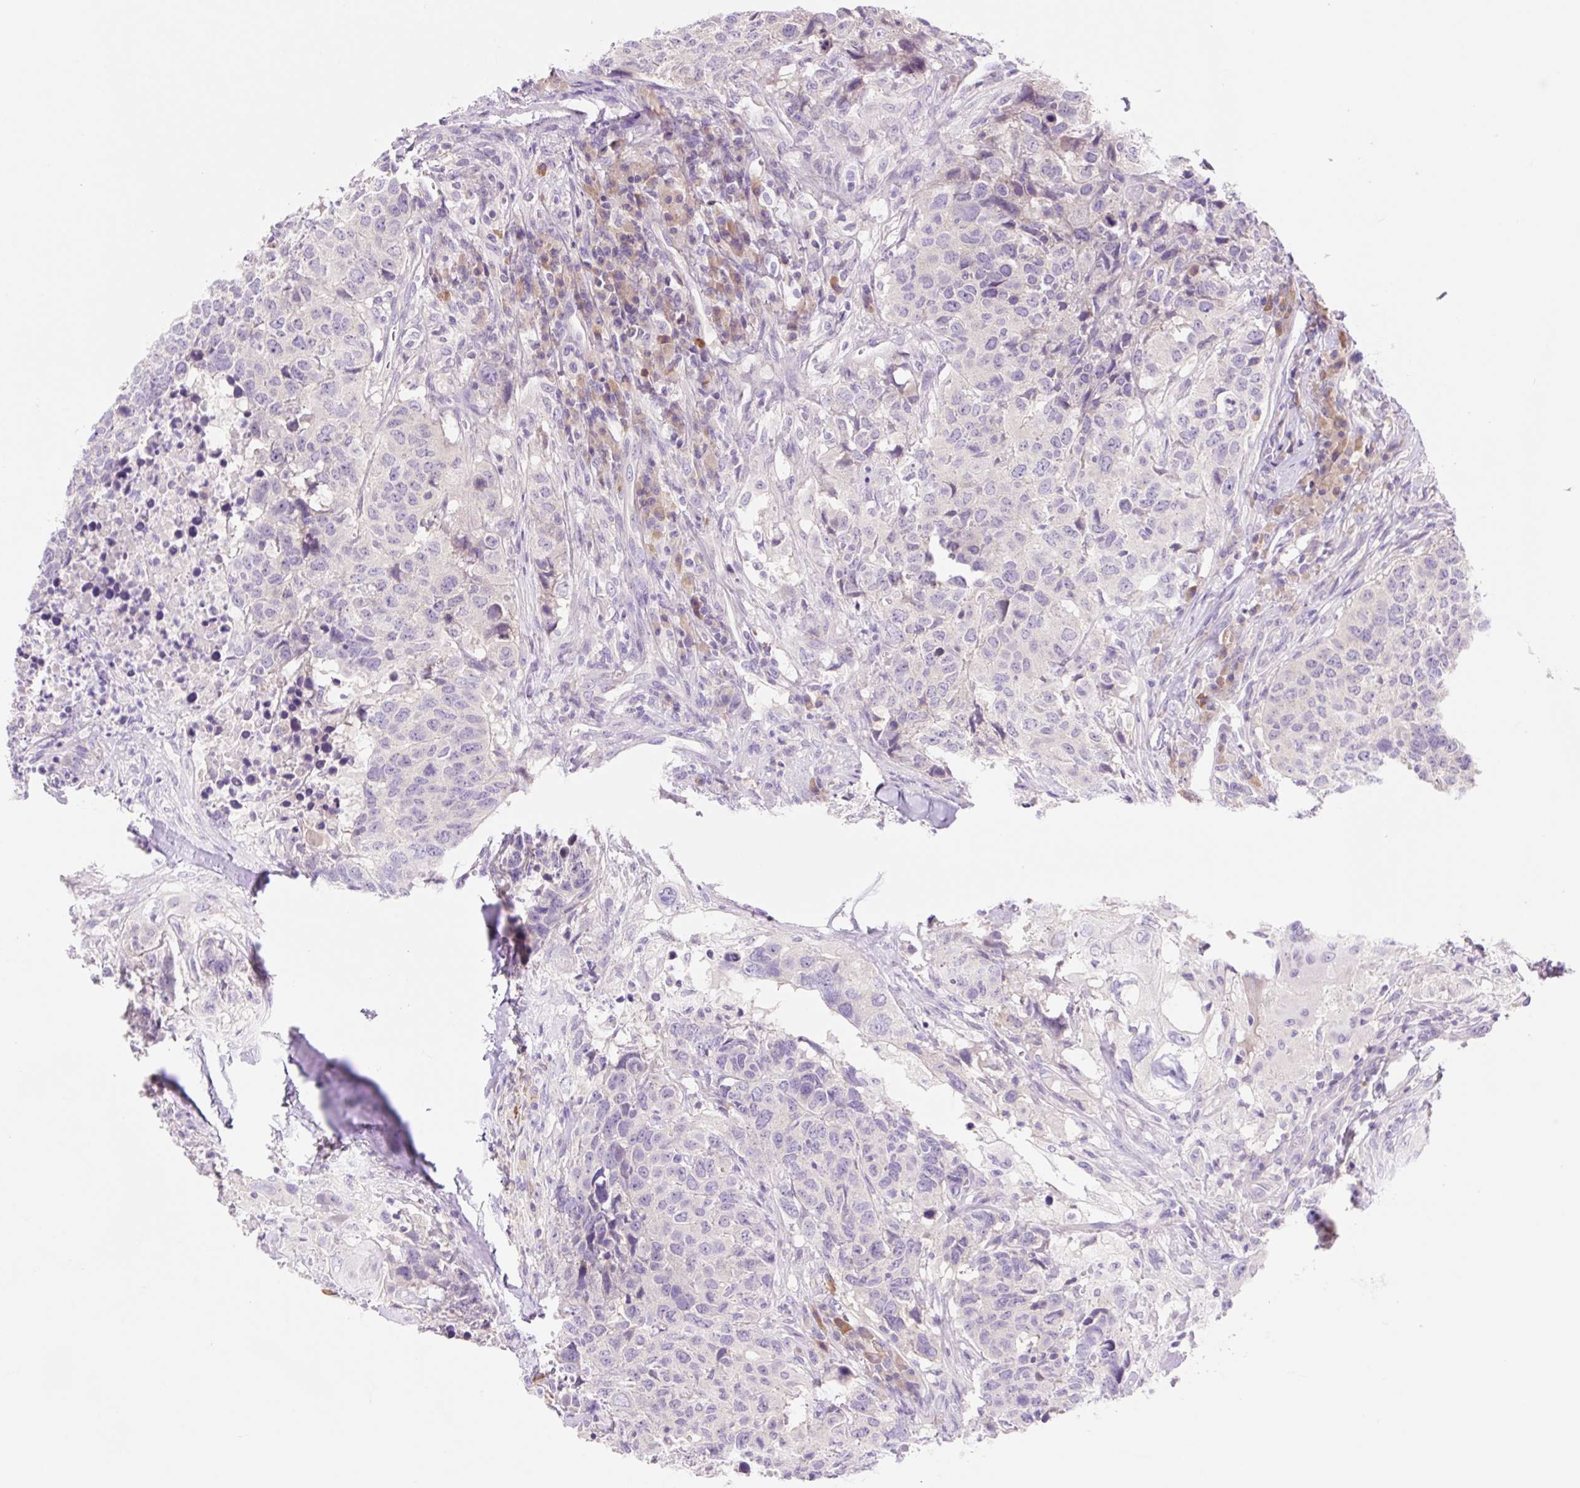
{"staining": {"intensity": "negative", "quantity": "none", "location": "none"}, "tissue": "head and neck cancer", "cell_type": "Tumor cells", "image_type": "cancer", "snomed": [{"axis": "morphology", "description": "Normal tissue, NOS"}, {"axis": "morphology", "description": "Squamous cell carcinoma, NOS"}, {"axis": "topography", "description": "Skeletal muscle"}, {"axis": "topography", "description": "Vascular tissue"}, {"axis": "topography", "description": "Peripheral nerve tissue"}, {"axis": "topography", "description": "Head-Neck"}], "caption": "Head and neck cancer was stained to show a protein in brown. There is no significant expression in tumor cells.", "gene": "CELF6", "patient": {"sex": "male", "age": 66}}